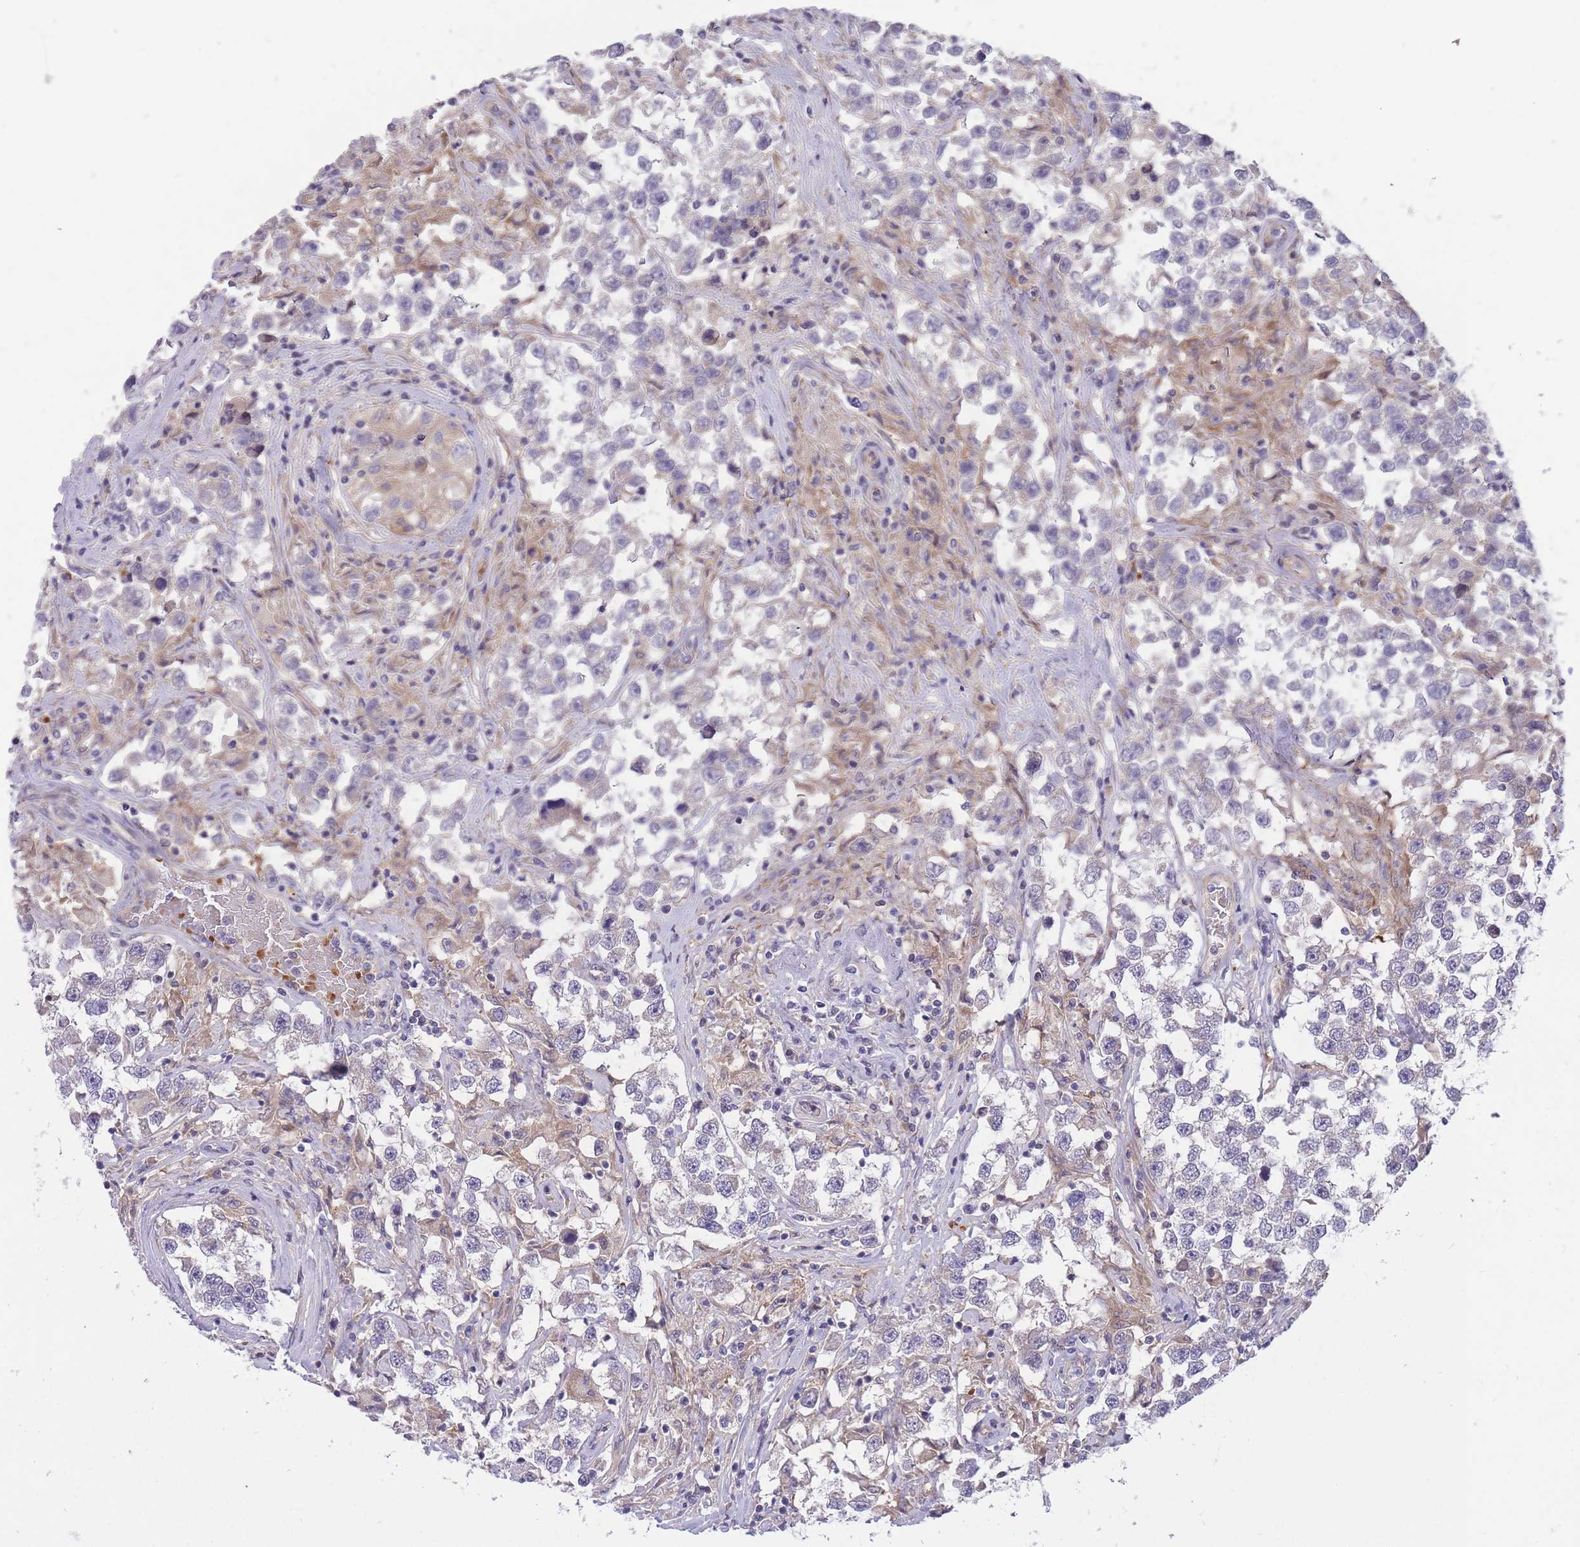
{"staining": {"intensity": "moderate", "quantity": "<25%", "location": "cytoplasmic/membranous"}, "tissue": "testis cancer", "cell_type": "Tumor cells", "image_type": "cancer", "snomed": [{"axis": "morphology", "description": "Seminoma, NOS"}, {"axis": "topography", "description": "Testis"}], "caption": "This histopathology image shows IHC staining of human seminoma (testis), with low moderate cytoplasmic/membranous positivity in about <25% of tumor cells.", "gene": "CRYGN", "patient": {"sex": "male", "age": 46}}